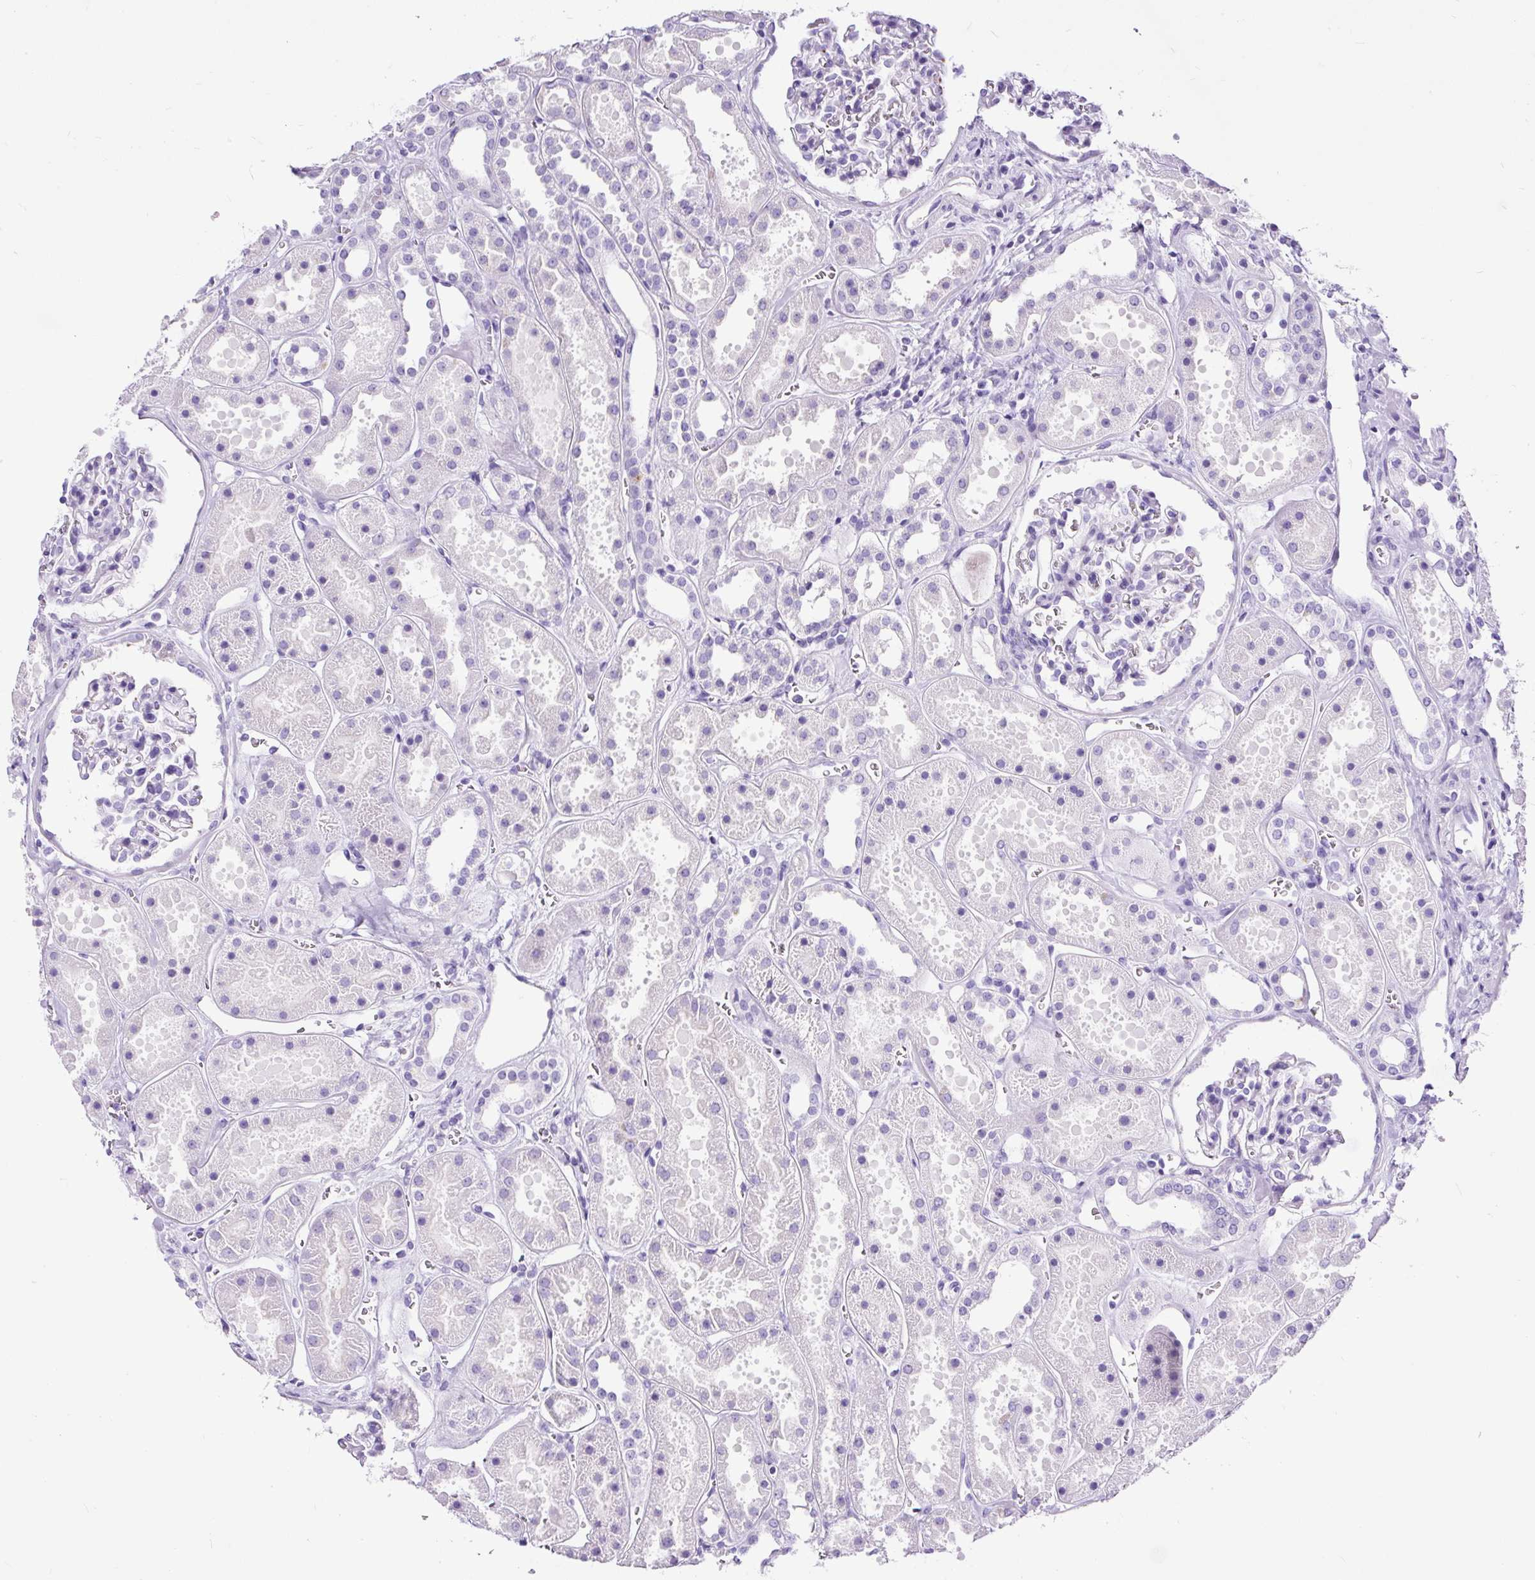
{"staining": {"intensity": "negative", "quantity": "none", "location": "none"}, "tissue": "kidney", "cell_type": "Cells in glomeruli", "image_type": "normal", "snomed": [{"axis": "morphology", "description": "Normal tissue, NOS"}, {"axis": "topography", "description": "Kidney"}], "caption": "Immunohistochemistry (IHC) image of benign human kidney stained for a protein (brown), which displays no expression in cells in glomeruli.", "gene": "PDIA2", "patient": {"sex": "female", "age": 41}}